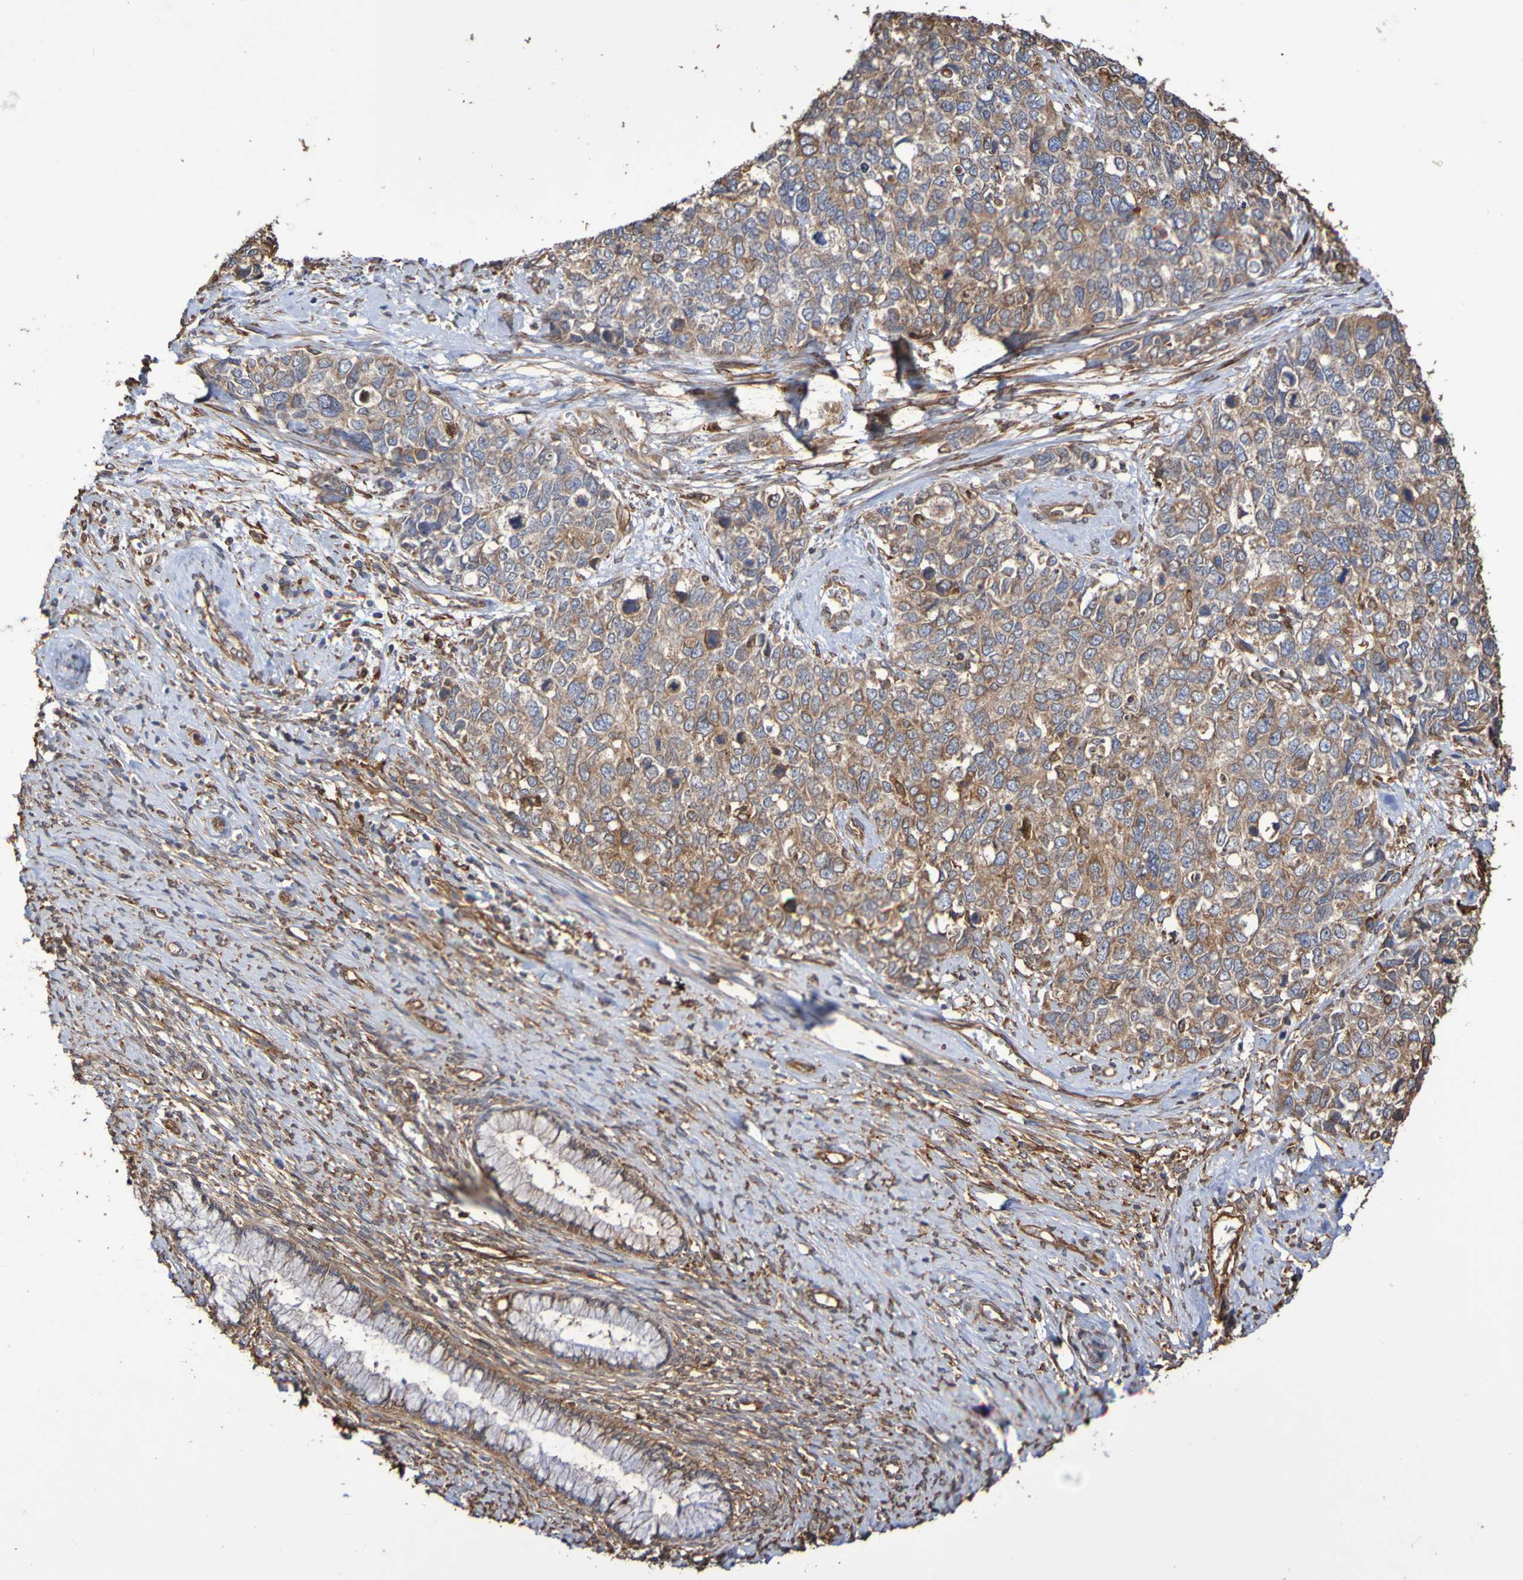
{"staining": {"intensity": "weak", "quantity": ">75%", "location": "cytoplasmic/membranous"}, "tissue": "cervical cancer", "cell_type": "Tumor cells", "image_type": "cancer", "snomed": [{"axis": "morphology", "description": "Squamous cell carcinoma, NOS"}, {"axis": "topography", "description": "Cervix"}], "caption": "DAB (3,3'-diaminobenzidine) immunohistochemical staining of human cervical cancer (squamous cell carcinoma) reveals weak cytoplasmic/membranous protein expression in about >75% of tumor cells. (IHC, brightfield microscopy, high magnification).", "gene": "RAB11A", "patient": {"sex": "female", "age": 63}}